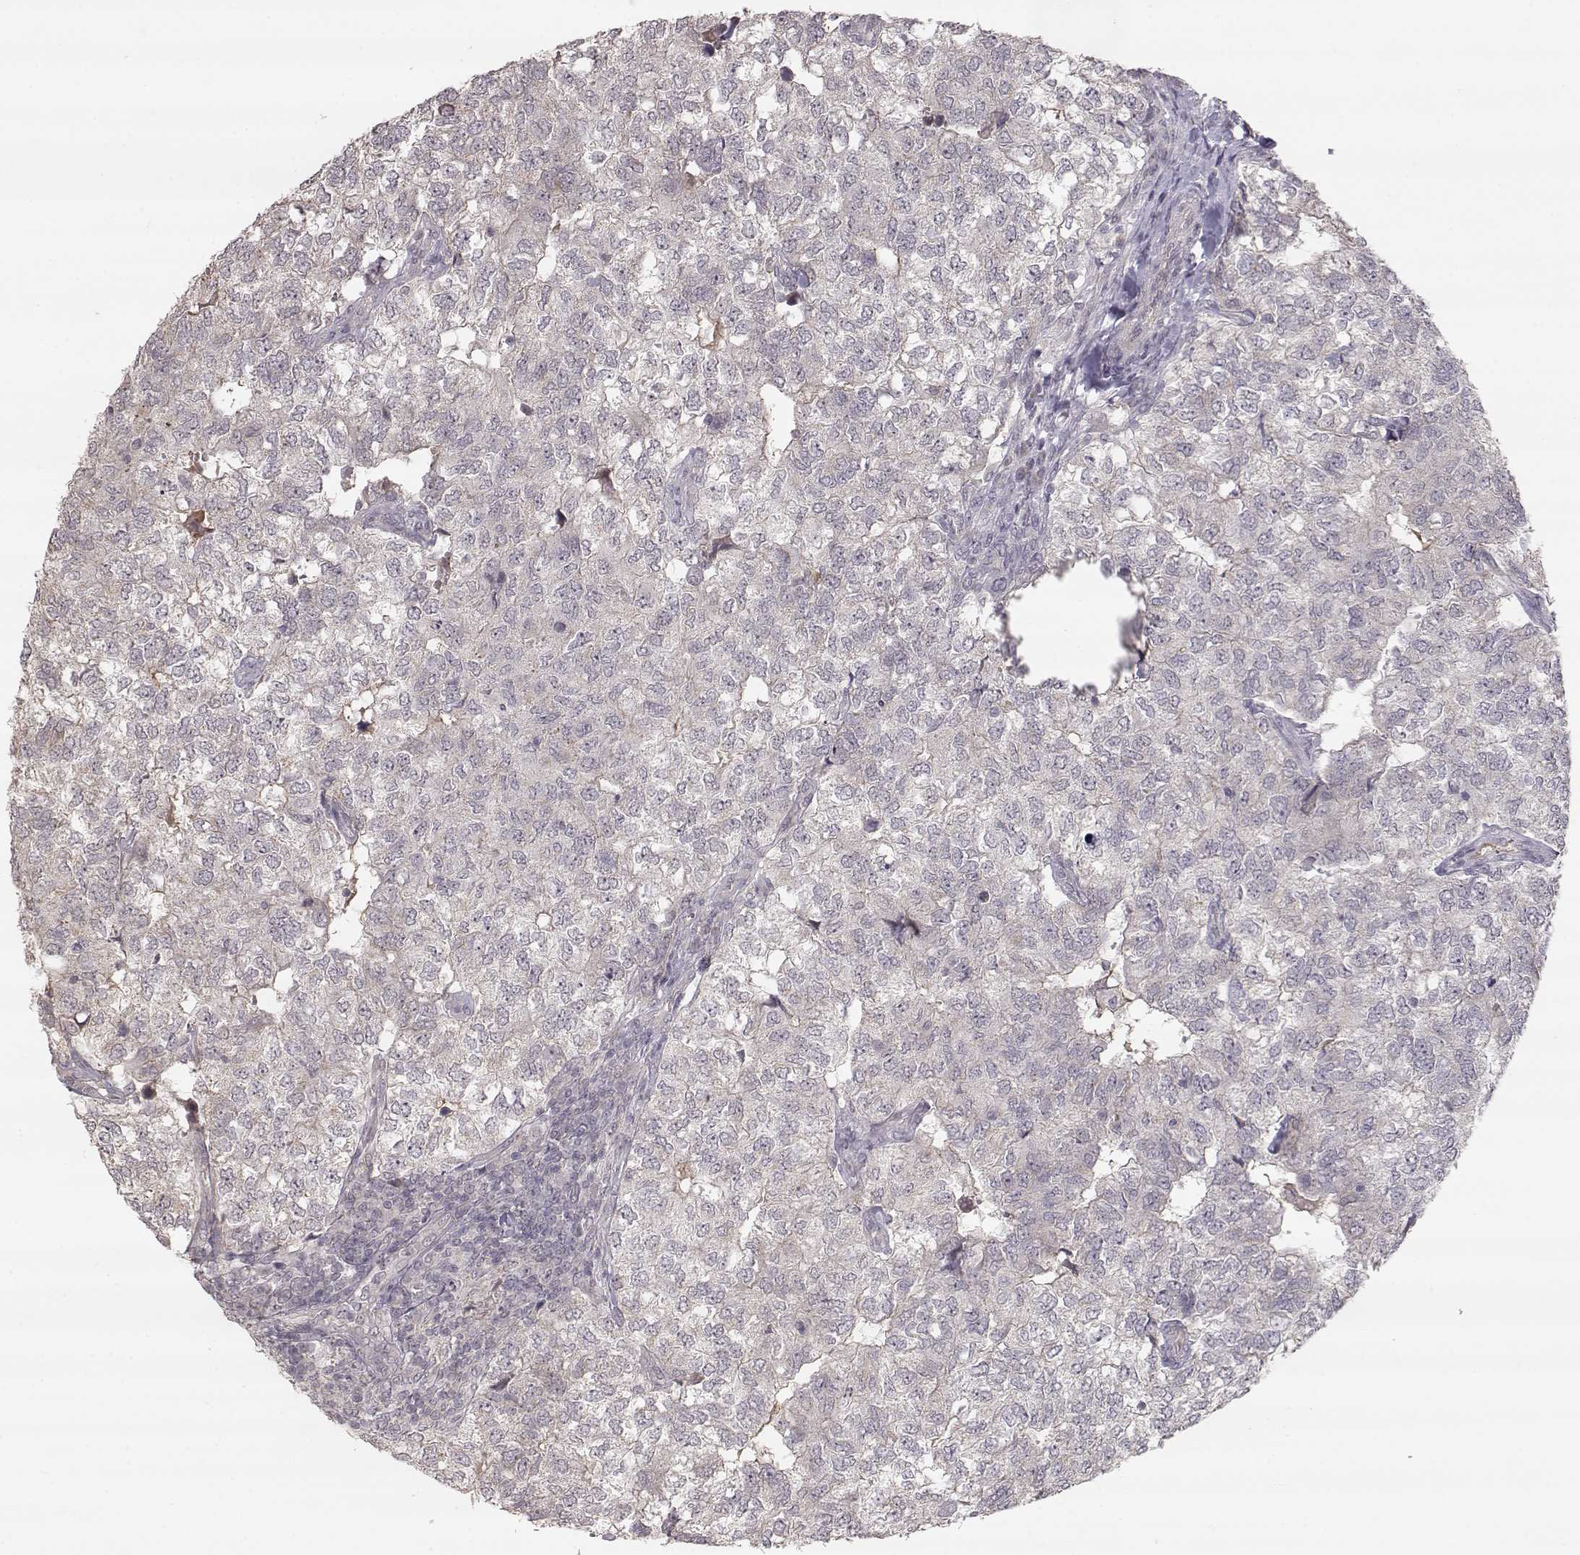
{"staining": {"intensity": "negative", "quantity": "none", "location": "none"}, "tissue": "breast cancer", "cell_type": "Tumor cells", "image_type": "cancer", "snomed": [{"axis": "morphology", "description": "Duct carcinoma"}, {"axis": "topography", "description": "Breast"}], "caption": "IHC photomicrograph of neoplastic tissue: breast cancer (intraductal carcinoma) stained with DAB reveals no significant protein staining in tumor cells.", "gene": "PNMT", "patient": {"sex": "female", "age": 30}}